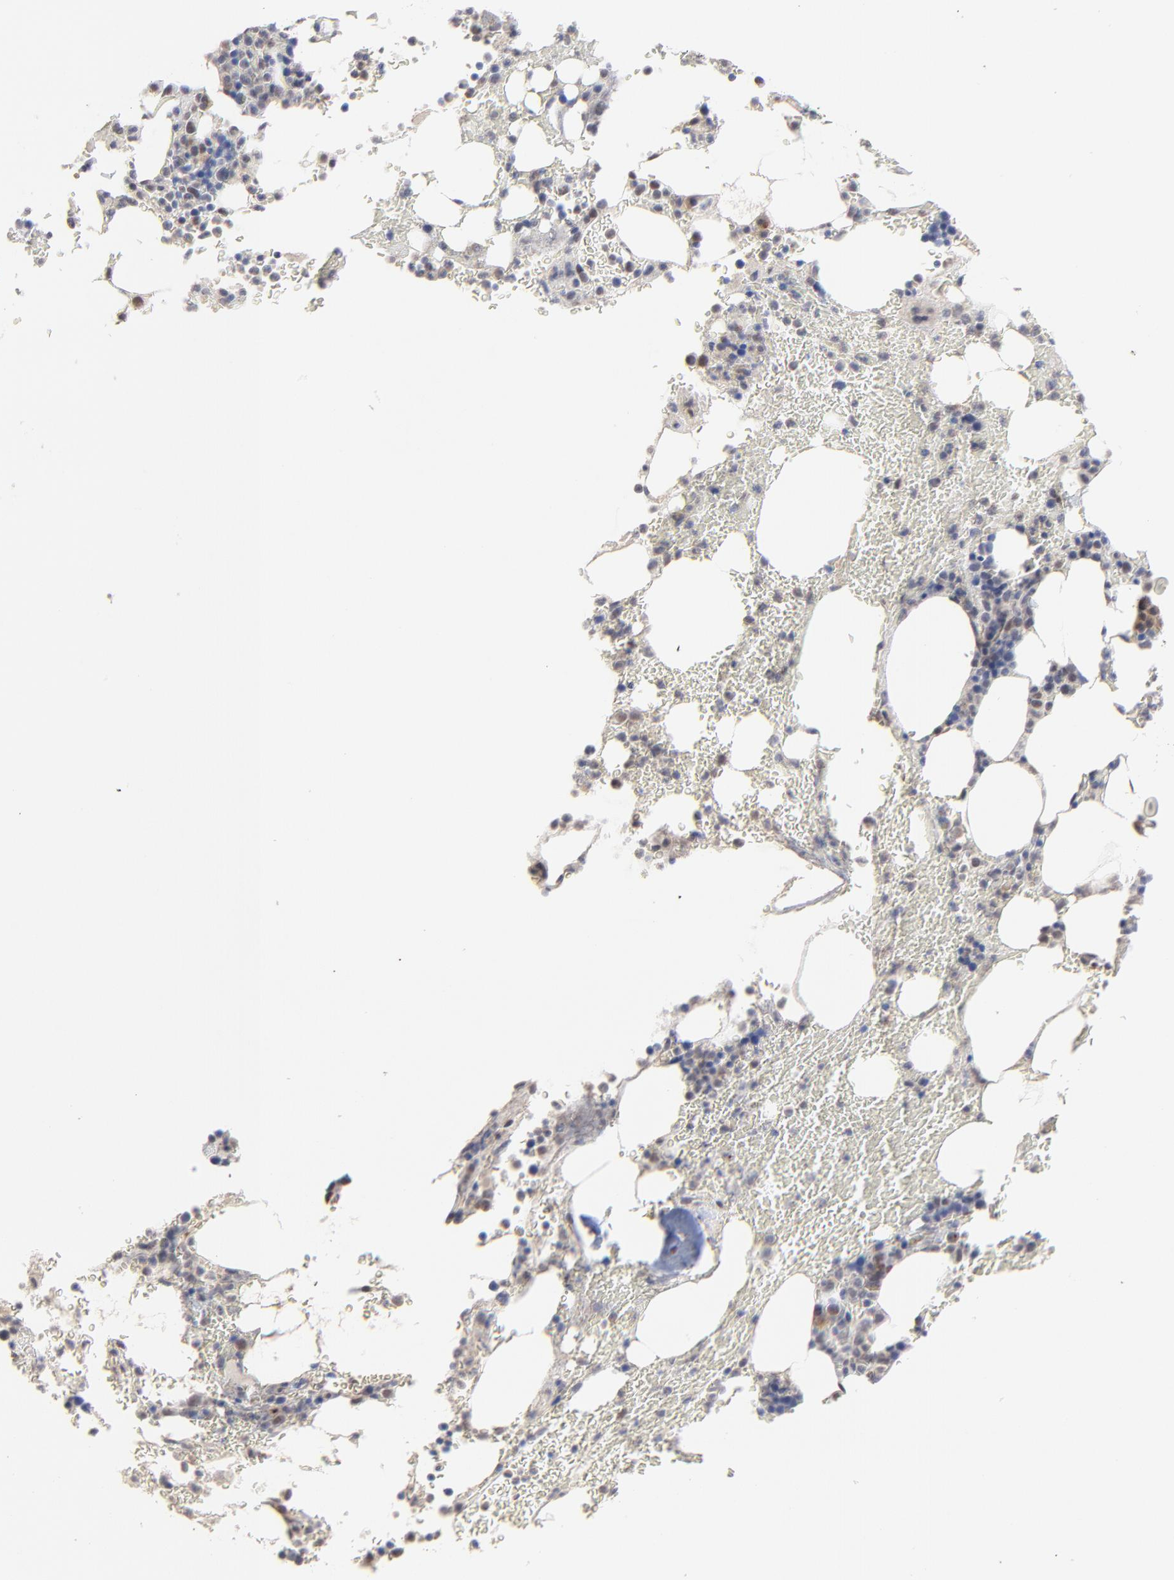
{"staining": {"intensity": "weak", "quantity": "<25%", "location": "nuclear"}, "tissue": "bone marrow", "cell_type": "Hematopoietic cells", "image_type": "normal", "snomed": [{"axis": "morphology", "description": "Normal tissue, NOS"}, {"axis": "topography", "description": "Bone marrow"}], "caption": "High power microscopy micrograph of an IHC photomicrograph of unremarkable bone marrow, revealing no significant staining in hematopoietic cells. Brightfield microscopy of immunohistochemistry (IHC) stained with DAB (3,3'-diaminobenzidine) (brown) and hematoxylin (blue), captured at high magnification.", "gene": "FAM199X", "patient": {"sex": "female", "age": 73}}